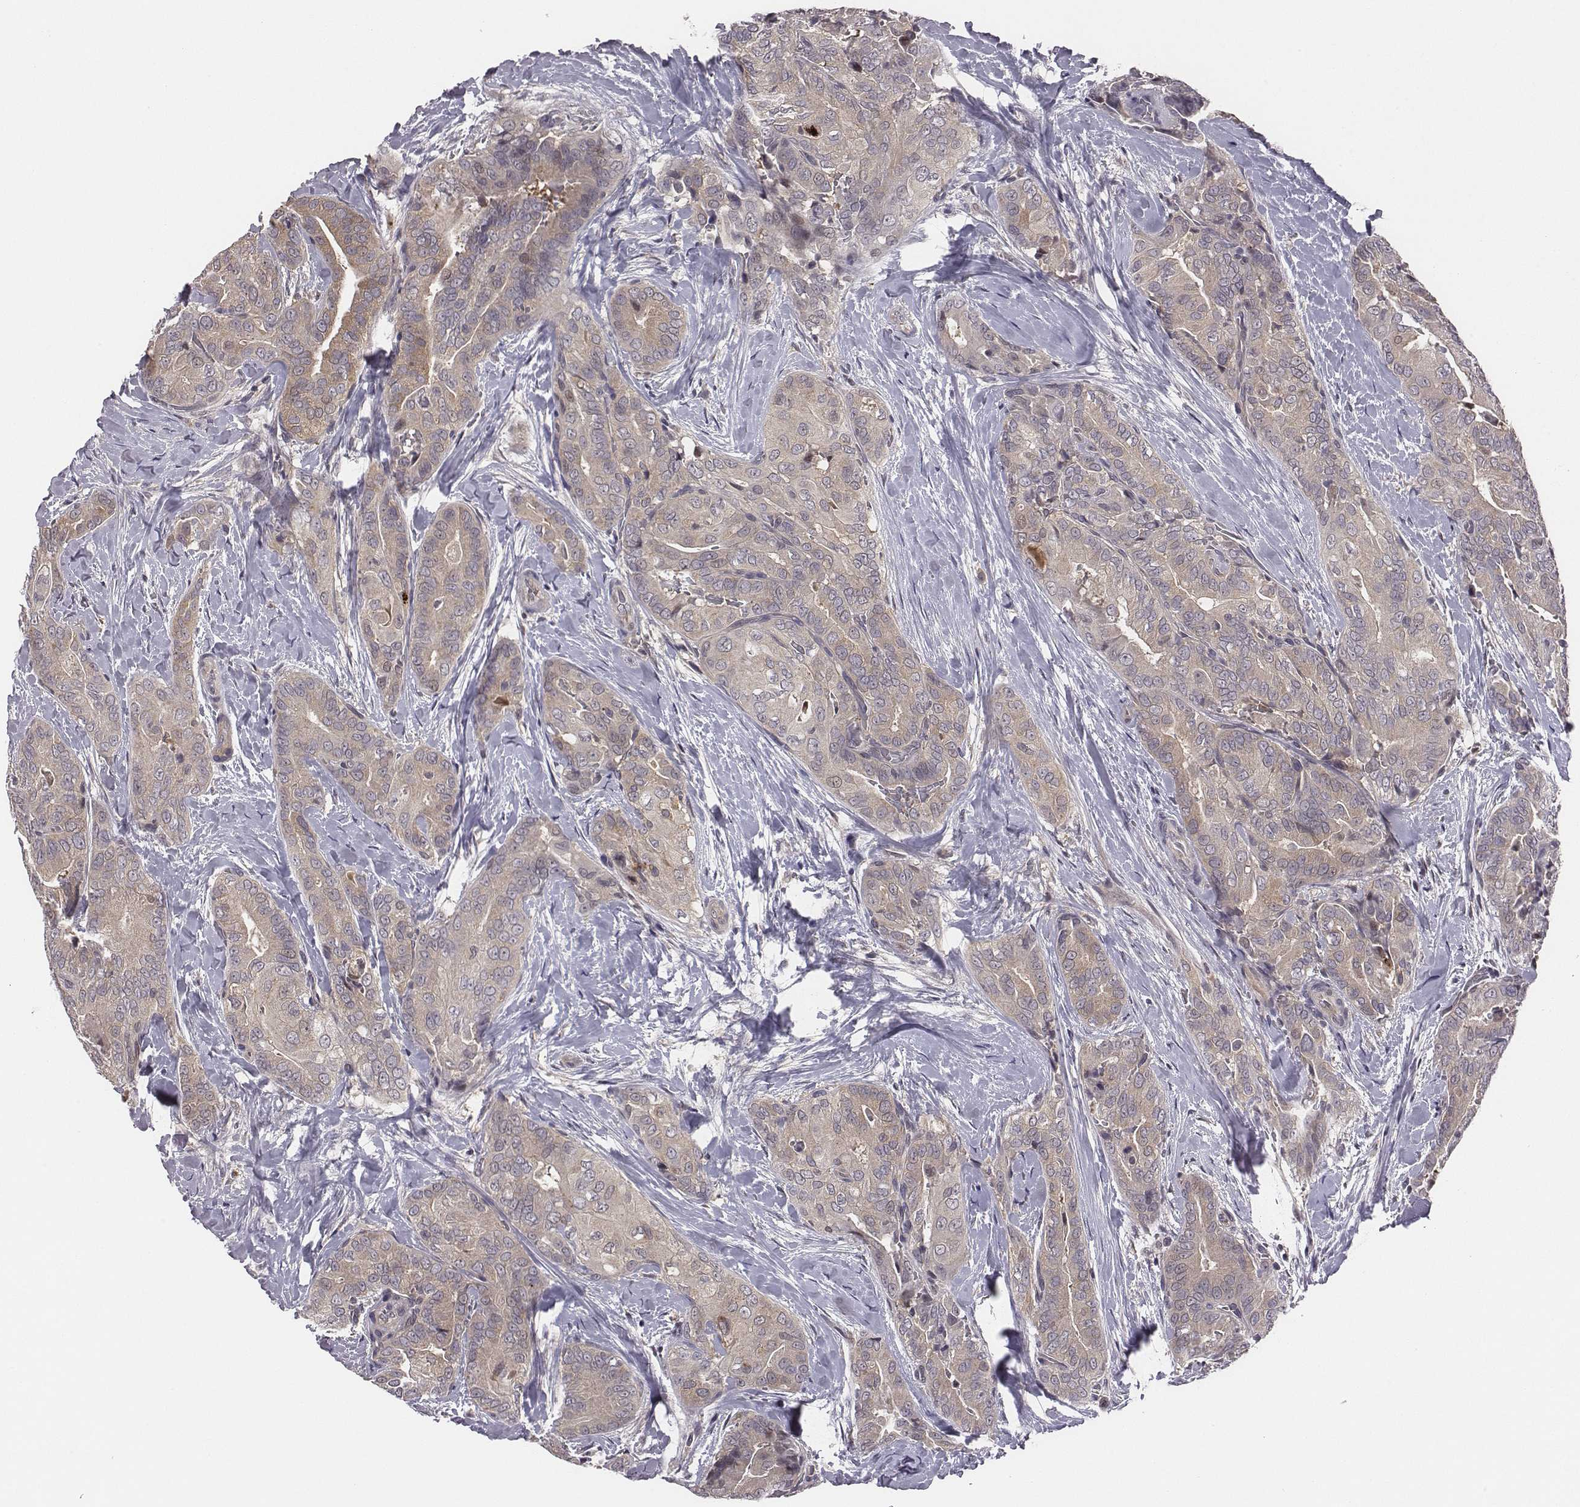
{"staining": {"intensity": "weak", "quantity": ">75%", "location": "cytoplasmic/membranous"}, "tissue": "thyroid cancer", "cell_type": "Tumor cells", "image_type": "cancer", "snomed": [{"axis": "morphology", "description": "Papillary adenocarcinoma, NOS"}, {"axis": "topography", "description": "Thyroid gland"}], "caption": "The photomicrograph shows immunohistochemical staining of papillary adenocarcinoma (thyroid). There is weak cytoplasmic/membranous expression is present in approximately >75% of tumor cells.", "gene": "SMURF2", "patient": {"sex": "male", "age": 61}}